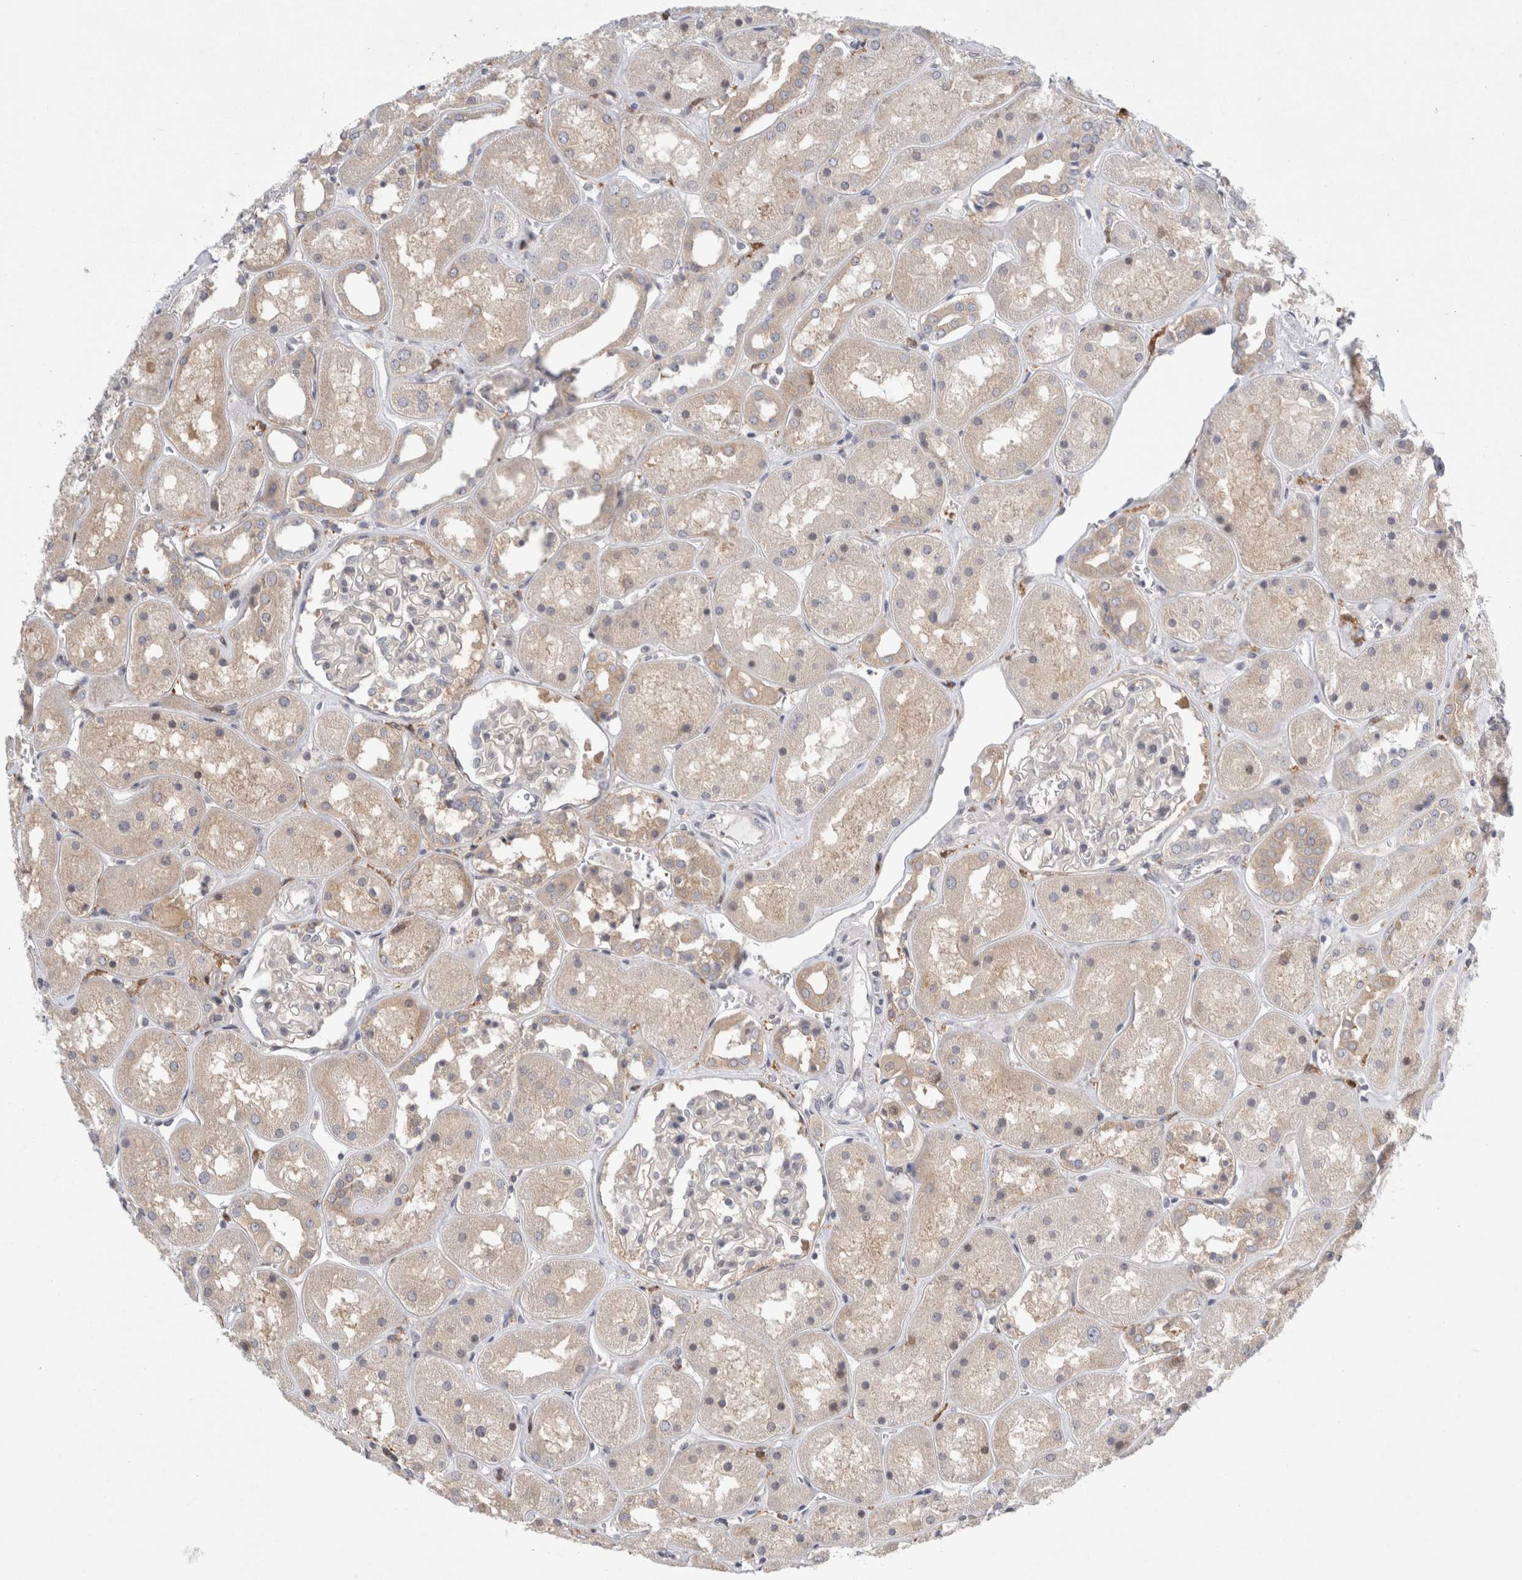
{"staining": {"intensity": "negative", "quantity": "none", "location": "none"}, "tissue": "kidney", "cell_type": "Cells in glomeruli", "image_type": "normal", "snomed": [{"axis": "morphology", "description": "Normal tissue, NOS"}, {"axis": "topography", "description": "Kidney"}], "caption": "Immunohistochemistry of benign kidney demonstrates no positivity in cells in glomeruli.", "gene": "CDCA7L", "patient": {"sex": "male", "age": 70}}